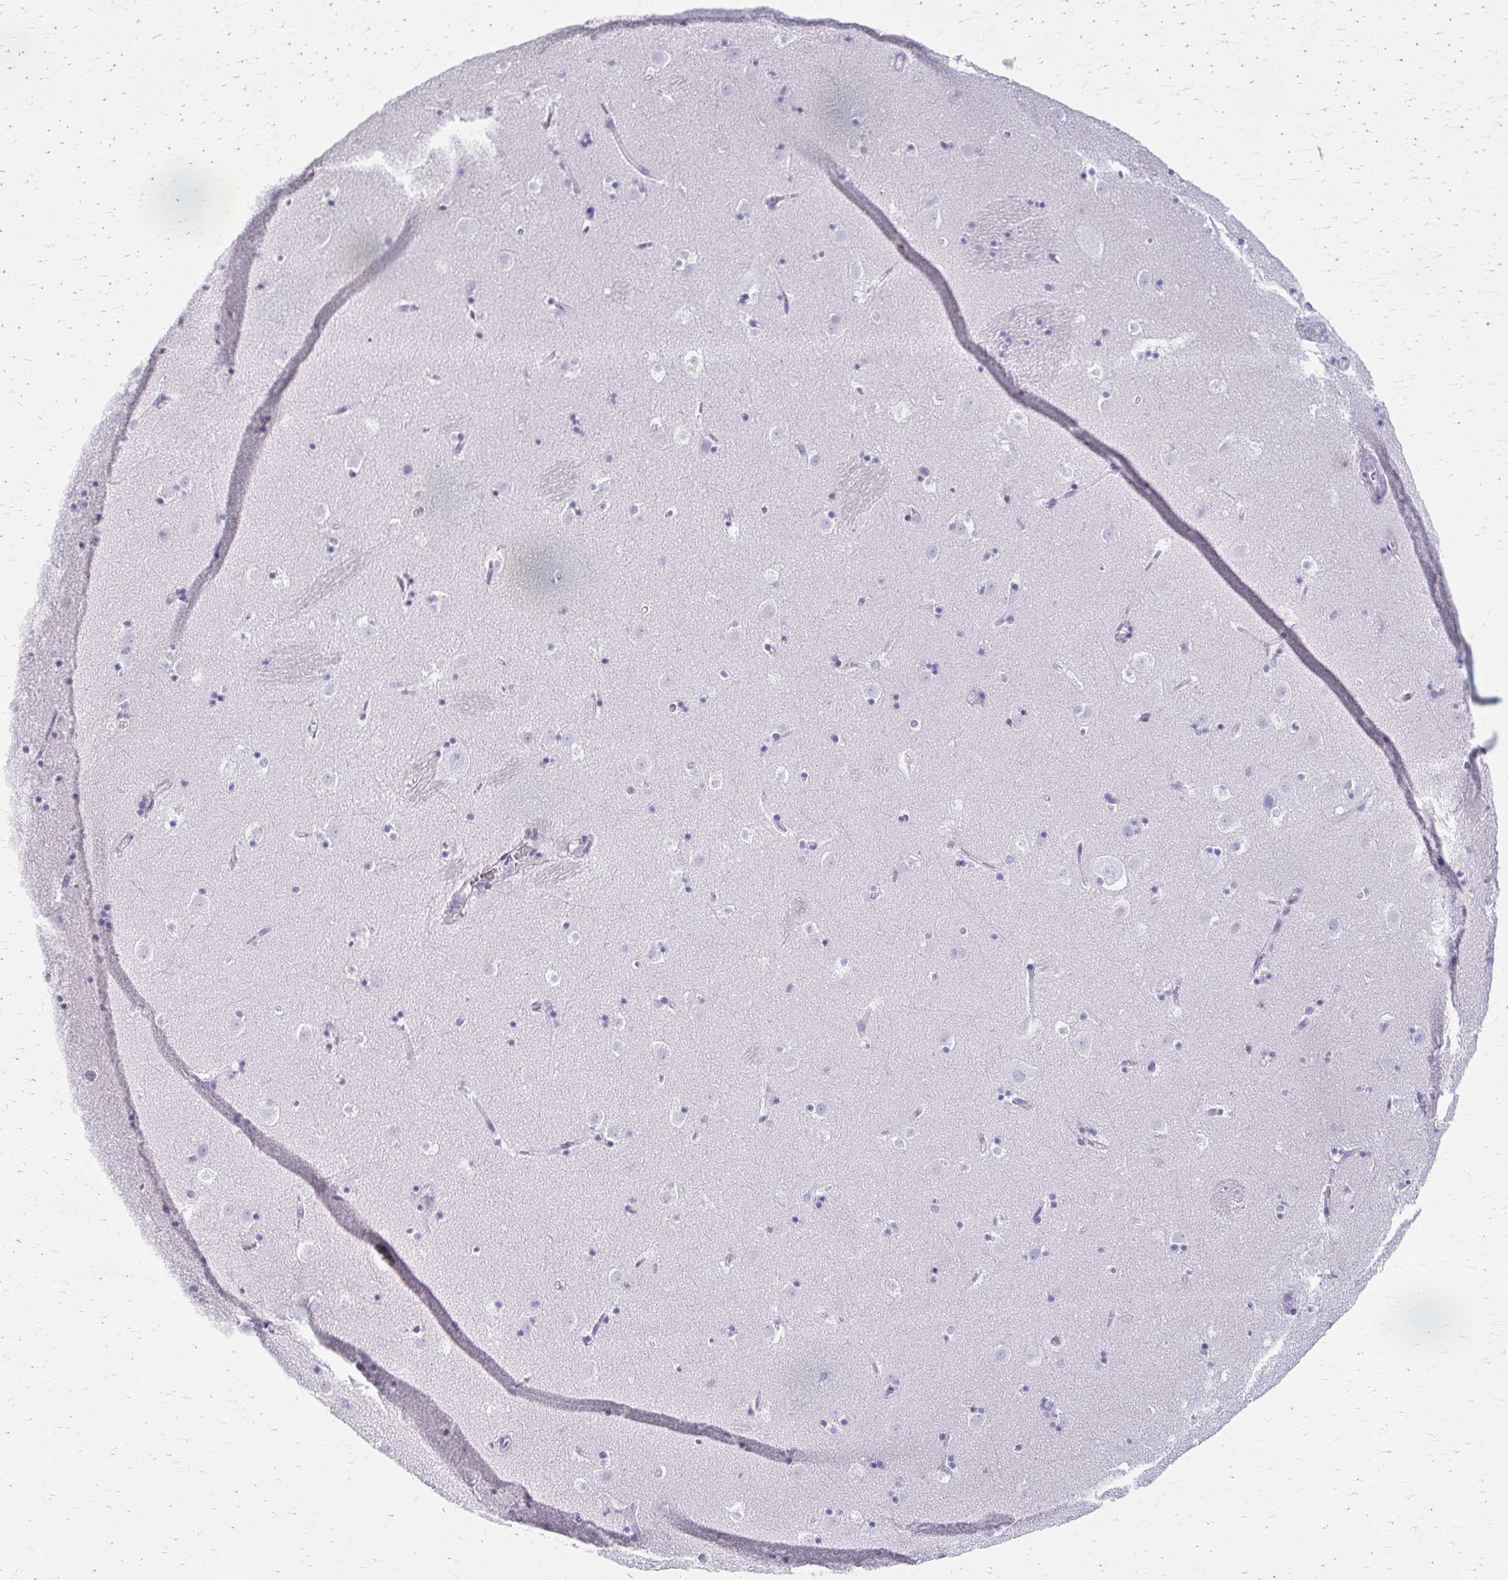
{"staining": {"intensity": "negative", "quantity": "none", "location": "none"}, "tissue": "caudate", "cell_type": "Glial cells", "image_type": "normal", "snomed": [{"axis": "morphology", "description": "Normal tissue, NOS"}, {"axis": "topography", "description": "Lateral ventricle wall"}], "caption": "This is an immunohistochemistry (IHC) histopathology image of unremarkable caudate. There is no positivity in glial cells.", "gene": "CYB5A", "patient": {"sex": "male", "age": 37}}